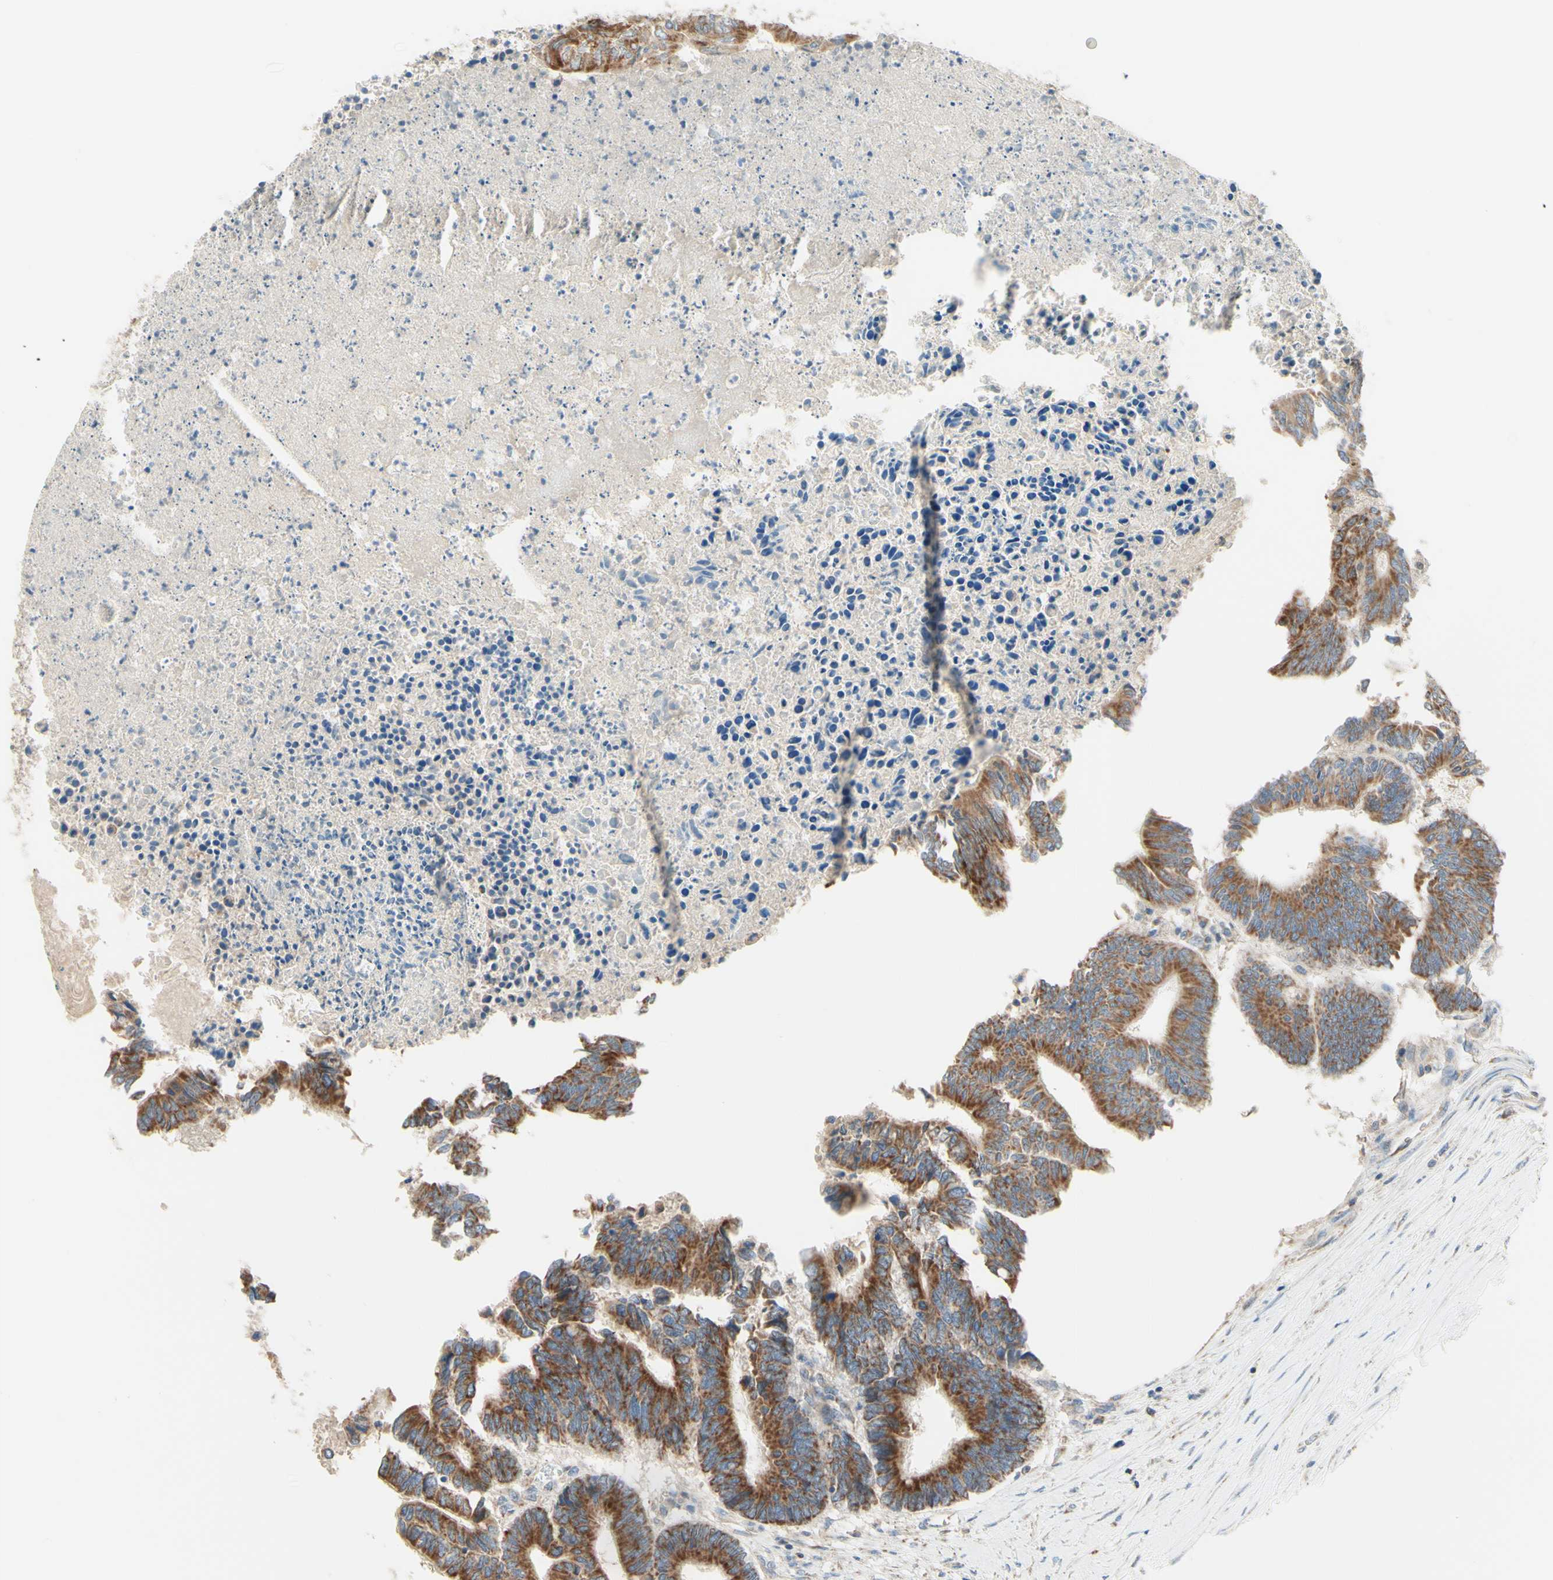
{"staining": {"intensity": "strong", "quantity": ">75%", "location": "cytoplasmic/membranous"}, "tissue": "colorectal cancer", "cell_type": "Tumor cells", "image_type": "cancer", "snomed": [{"axis": "morphology", "description": "Adenocarcinoma, NOS"}, {"axis": "topography", "description": "Rectum"}], "caption": "Protein positivity by immunohistochemistry shows strong cytoplasmic/membranous positivity in approximately >75% of tumor cells in colorectal adenocarcinoma.", "gene": "ARMC10", "patient": {"sex": "male", "age": 63}}